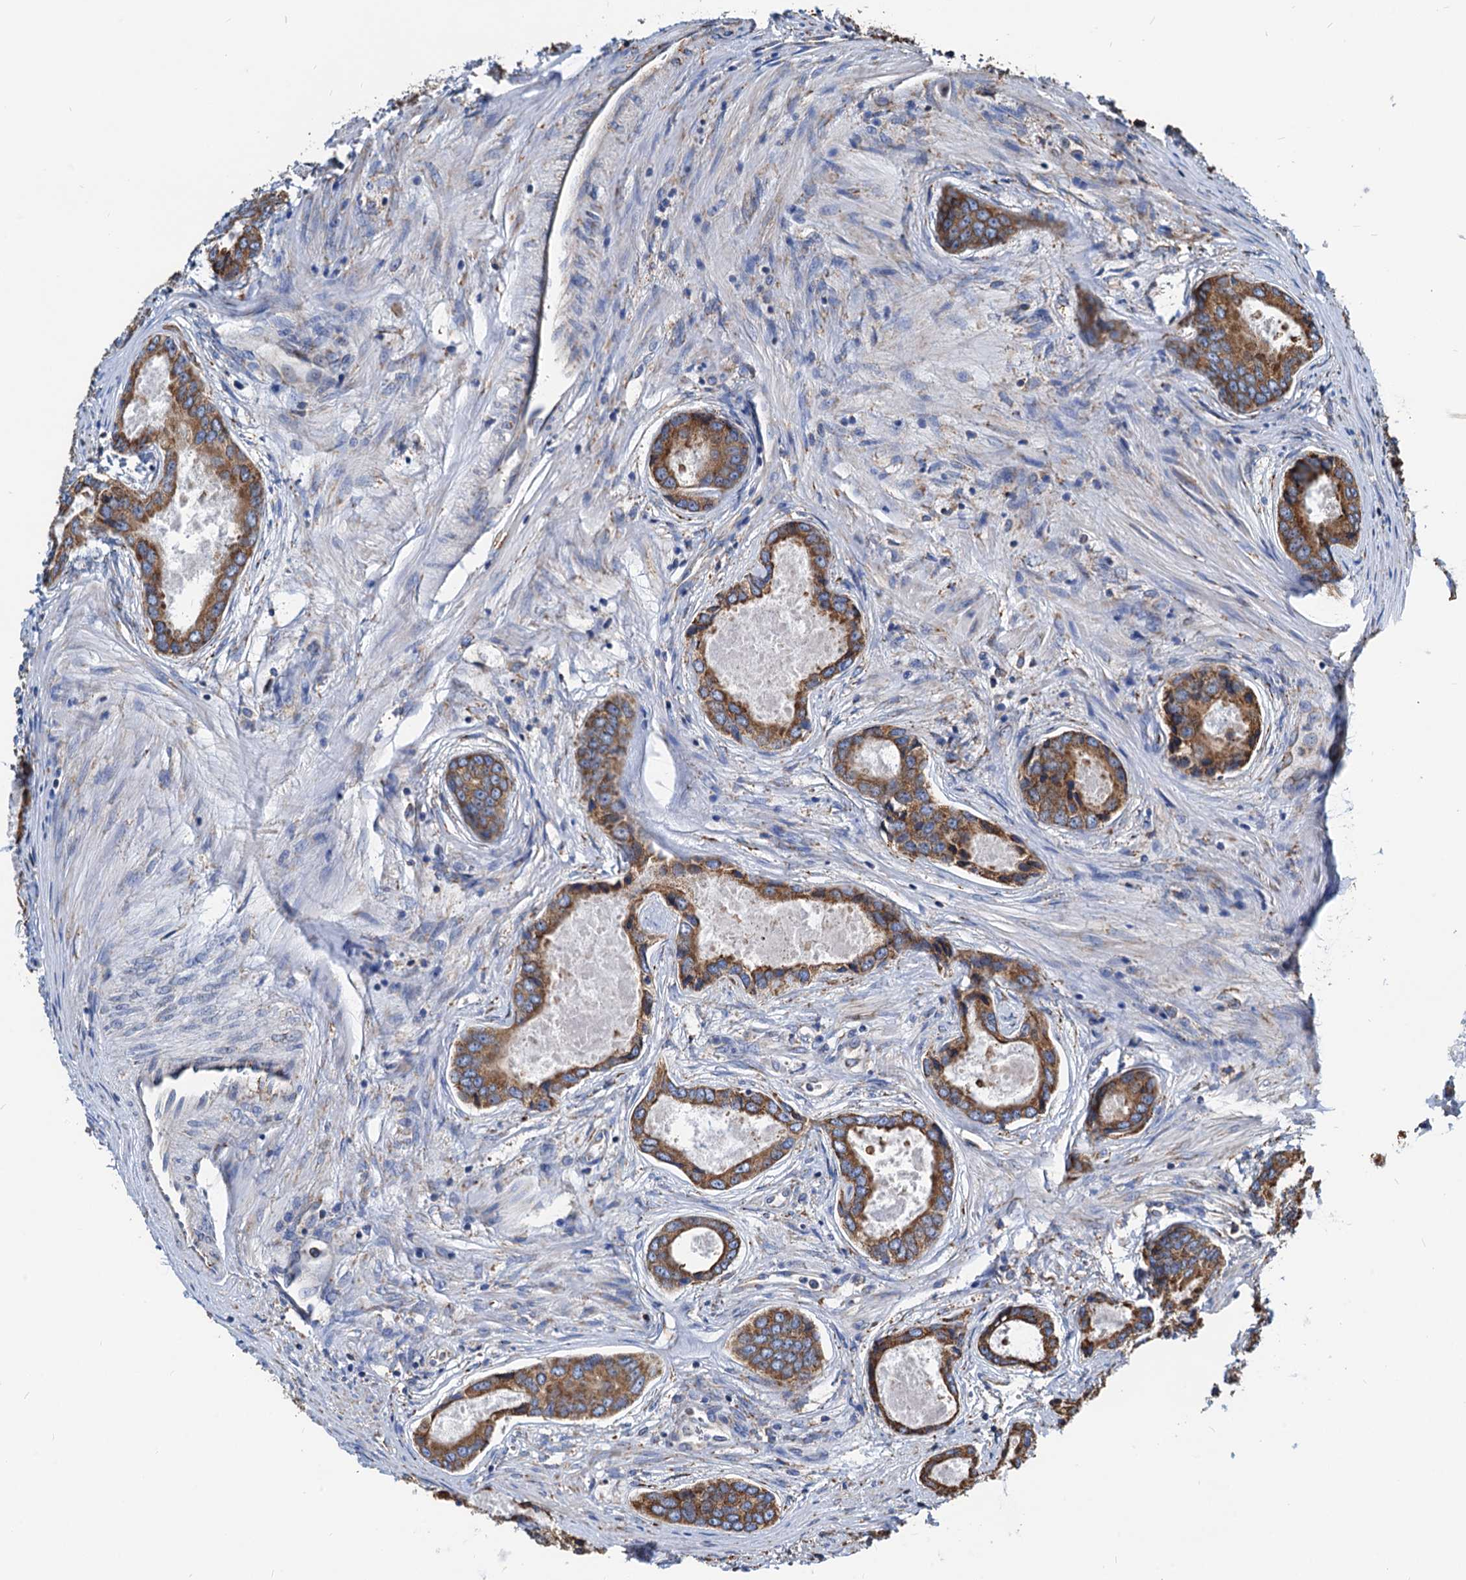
{"staining": {"intensity": "moderate", "quantity": ">75%", "location": "cytoplasmic/membranous"}, "tissue": "prostate cancer", "cell_type": "Tumor cells", "image_type": "cancer", "snomed": [{"axis": "morphology", "description": "Adenocarcinoma, Low grade"}, {"axis": "topography", "description": "Prostate"}], "caption": "High-power microscopy captured an immunohistochemistry (IHC) micrograph of prostate cancer (low-grade adenocarcinoma), revealing moderate cytoplasmic/membranous positivity in approximately >75% of tumor cells. The staining was performed using DAB (3,3'-diaminobenzidine), with brown indicating positive protein expression. Nuclei are stained blue with hematoxylin.", "gene": "HSPA5", "patient": {"sex": "male", "age": 68}}